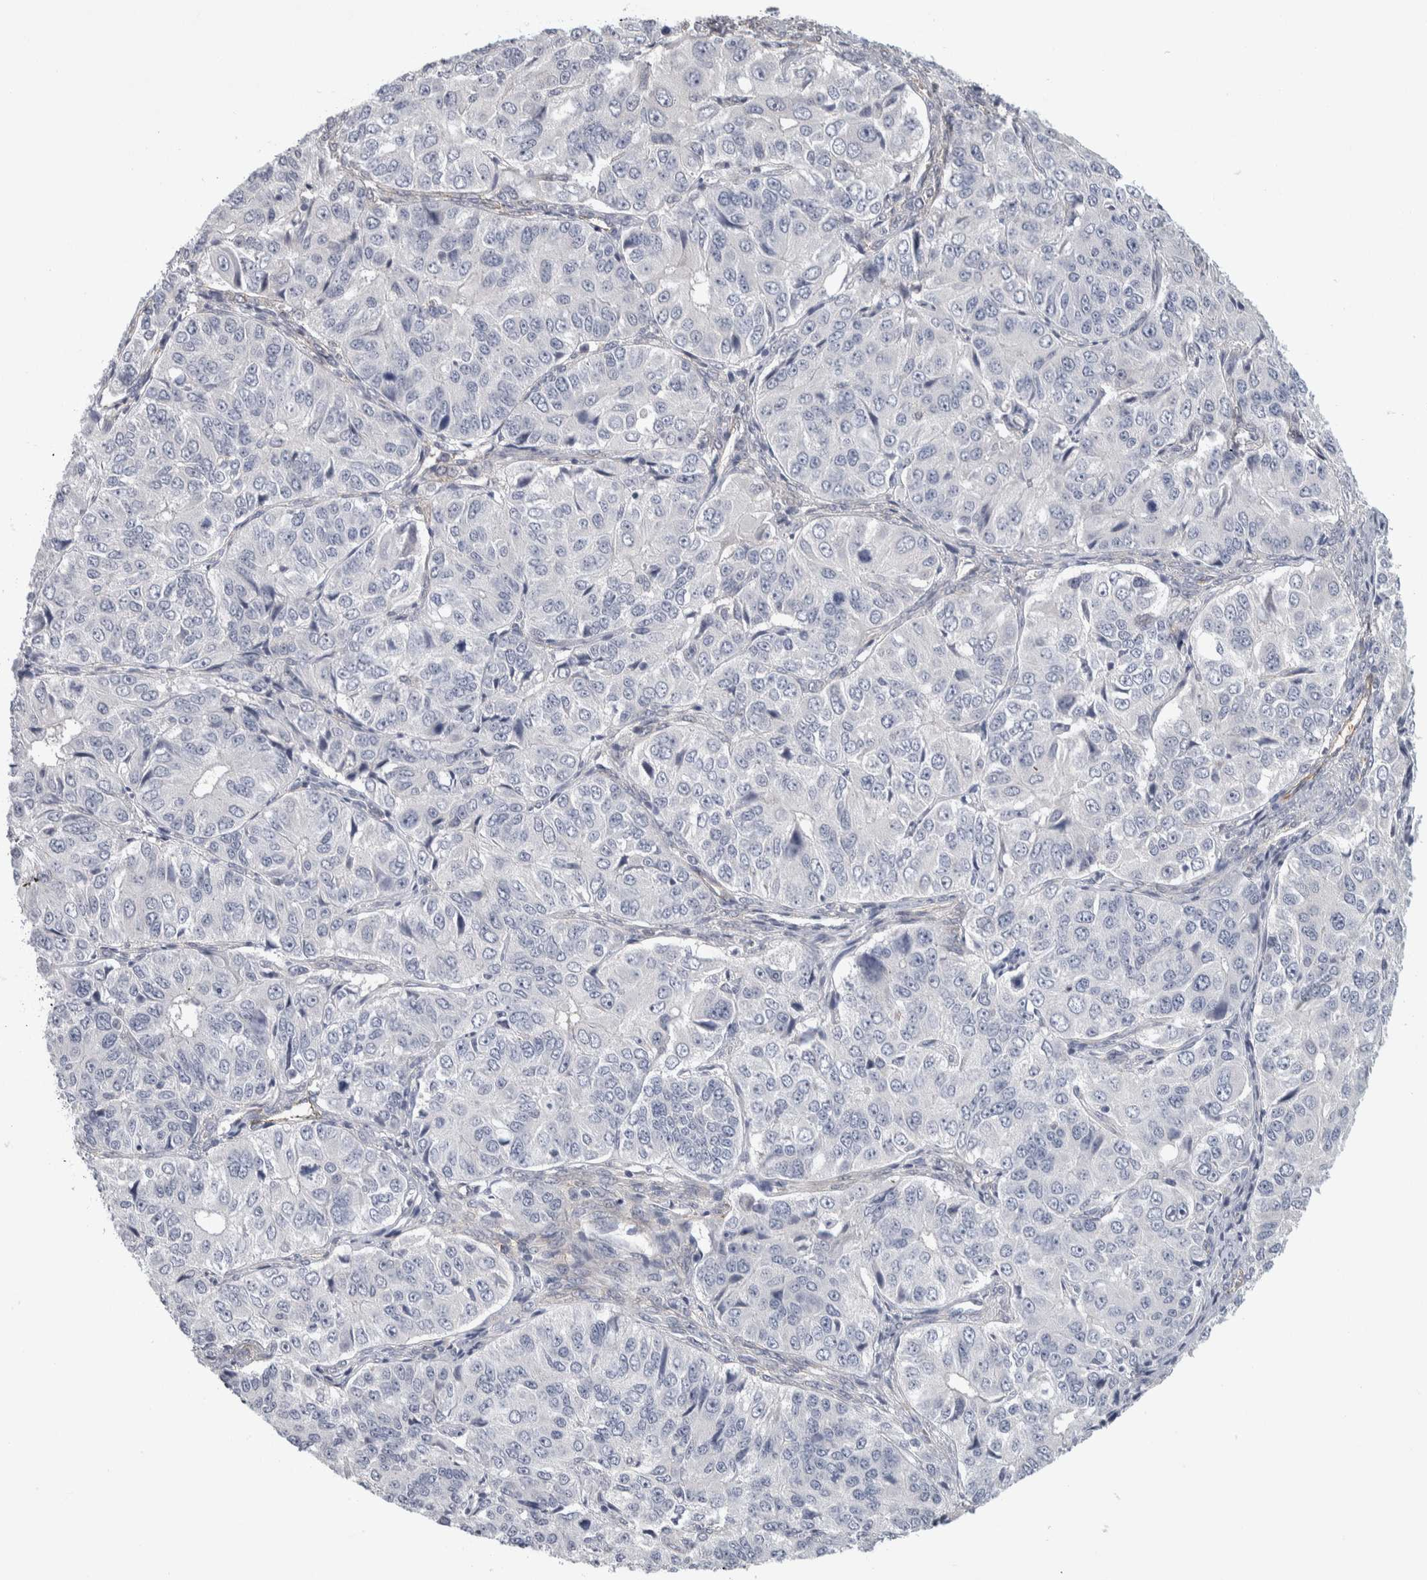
{"staining": {"intensity": "negative", "quantity": "none", "location": "none"}, "tissue": "ovarian cancer", "cell_type": "Tumor cells", "image_type": "cancer", "snomed": [{"axis": "morphology", "description": "Carcinoma, endometroid"}, {"axis": "topography", "description": "Ovary"}], "caption": "Immunohistochemistry (IHC) histopathology image of human ovarian endometroid carcinoma stained for a protein (brown), which shows no expression in tumor cells.", "gene": "ZNF862", "patient": {"sex": "female", "age": 51}}